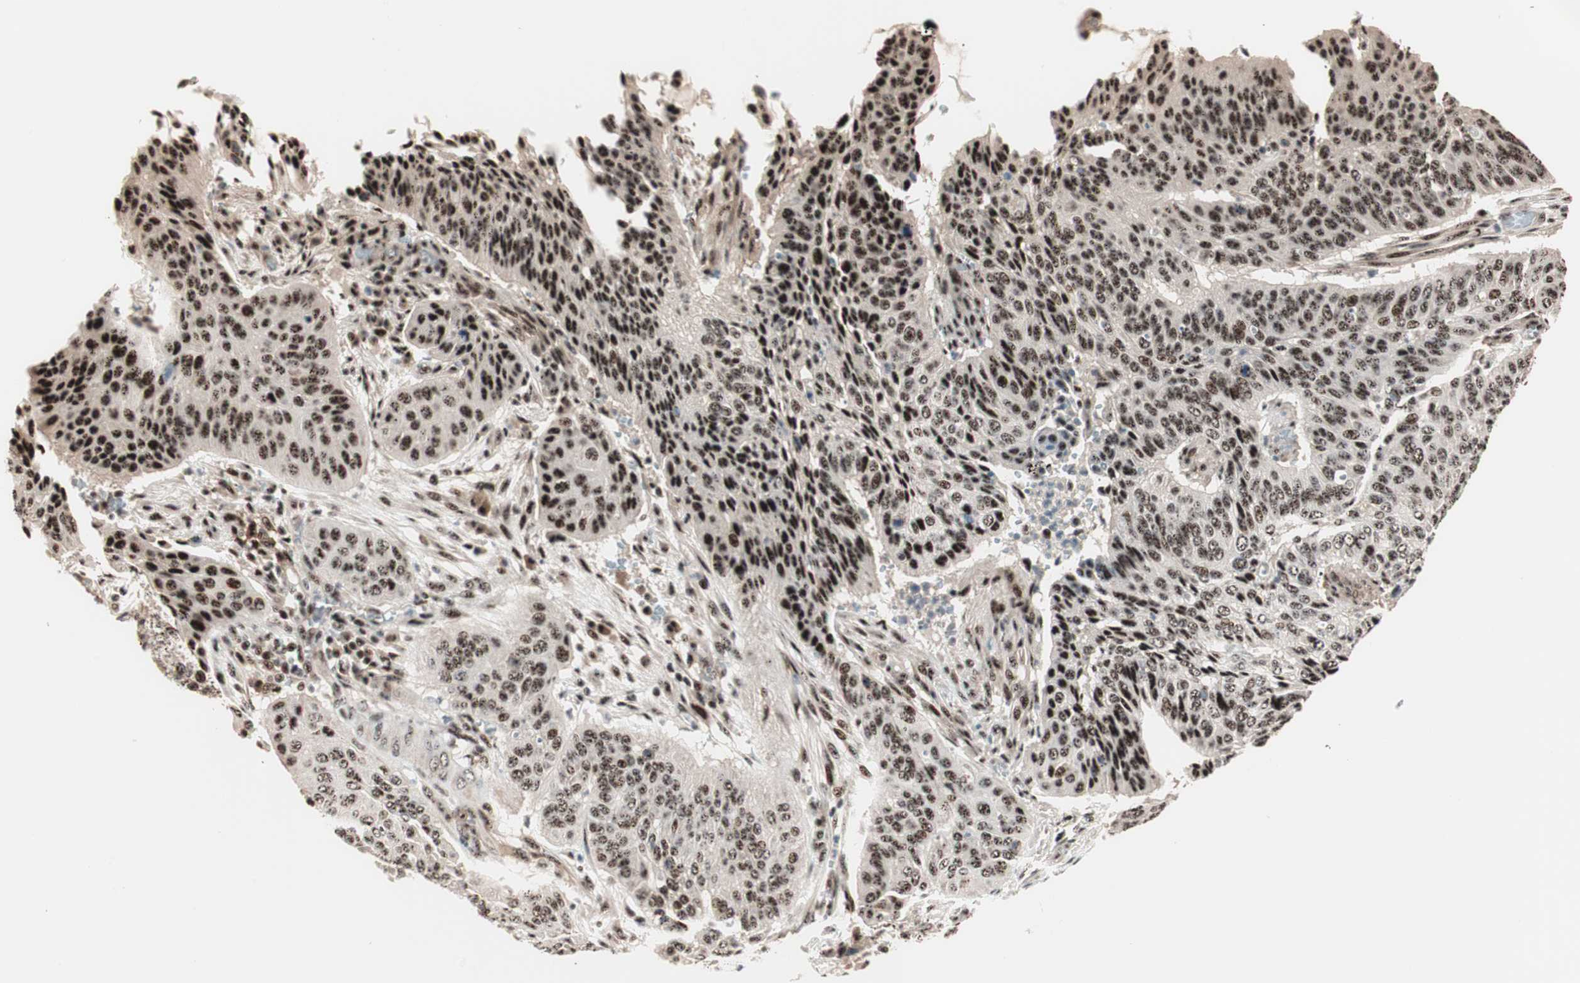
{"staining": {"intensity": "strong", "quantity": ">75%", "location": "nuclear"}, "tissue": "cervical cancer", "cell_type": "Tumor cells", "image_type": "cancer", "snomed": [{"axis": "morphology", "description": "Squamous cell carcinoma, NOS"}, {"axis": "topography", "description": "Cervix"}], "caption": "This micrograph shows cervical cancer (squamous cell carcinoma) stained with IHC to label a protein in brown. The nuclear of tumor cells show strong positivity for the protein. Nuclei are counter-stained blue.", "gene": "NR5A2", "patient": {"sex": "female", "age": 39}}